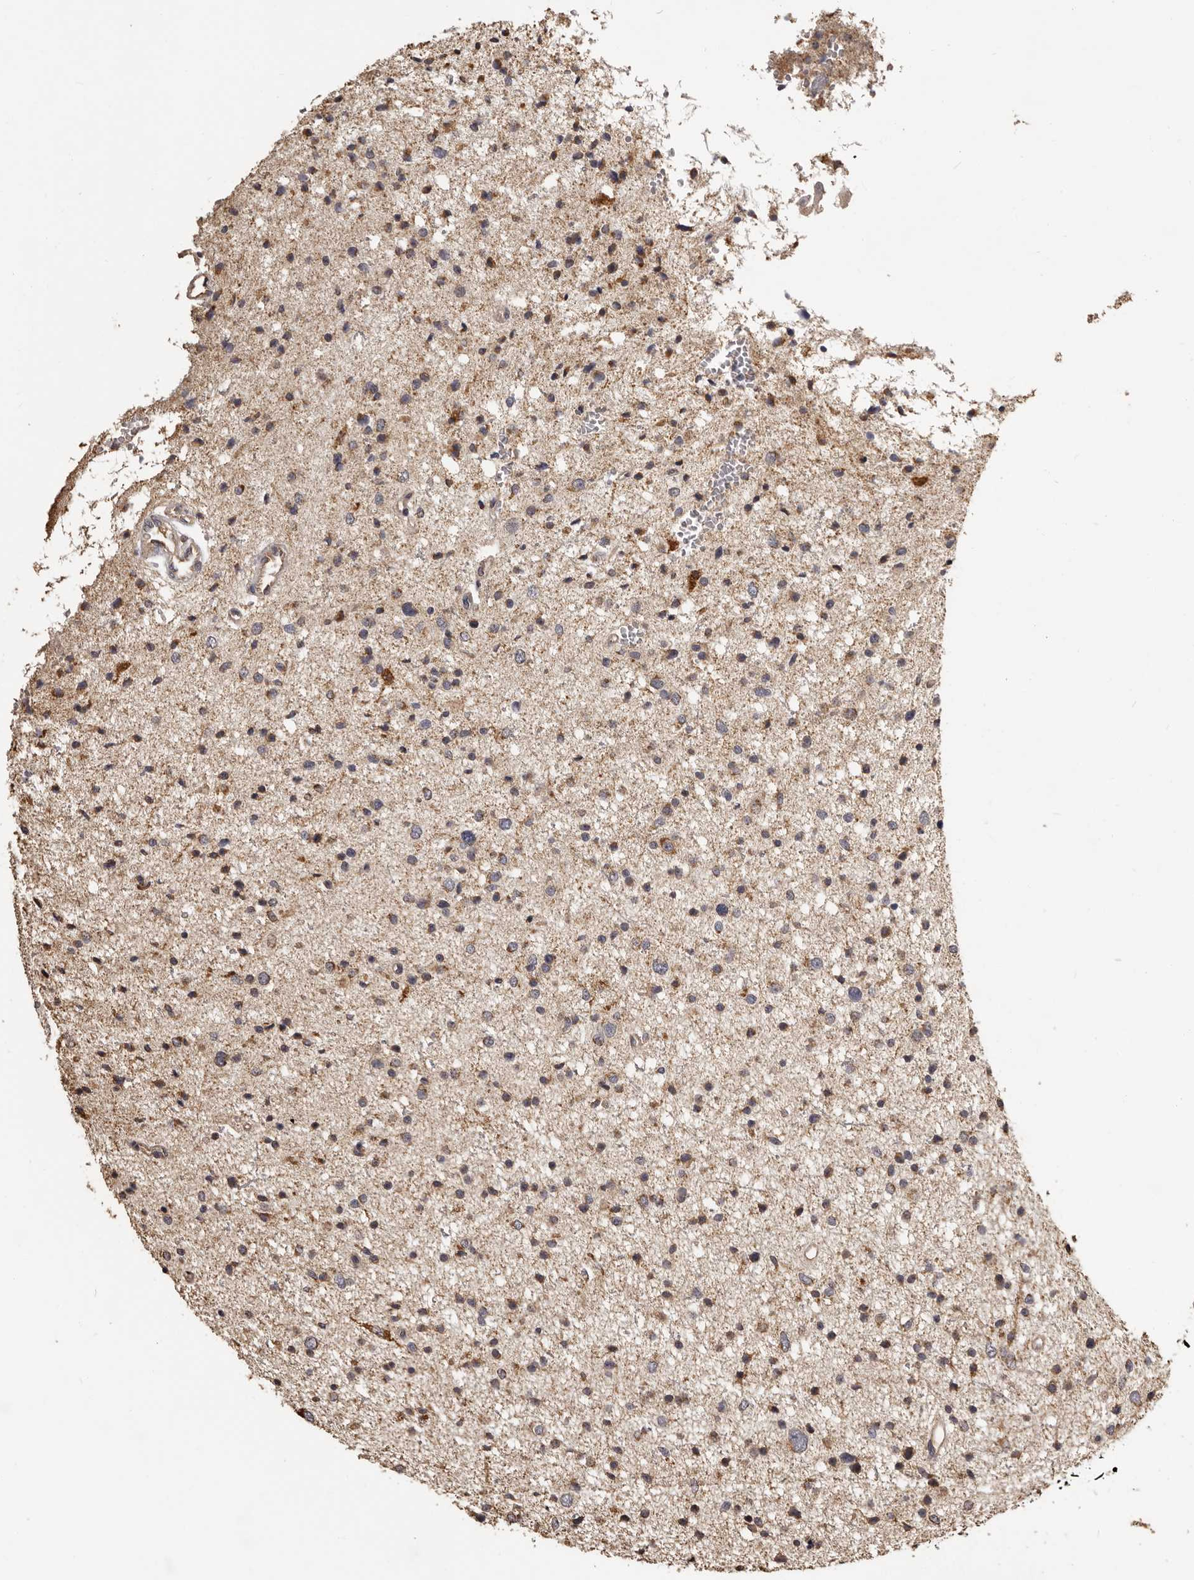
{"staining": {"intensity": "moderate", "quantity": "<25%", "location": "cytoplasmic/membranous"}, "tissue": "glioma", "cell_type": "Tumor cells", "image_type": "cancer", "snomed": [{"axis": "morphology", "description": "Glioma, malignant, Low grade"}, {"axis": "topography", "description": "Brain"}], "caption": "Malignant glioma (low-grade) was stained to show a protein in brown. There is low levels of moderate cytoplasmic/membranous staining in about <25% of tumor cells.", "gene": "MGAT5", "patient": {"sex": "female", "age": 37}}